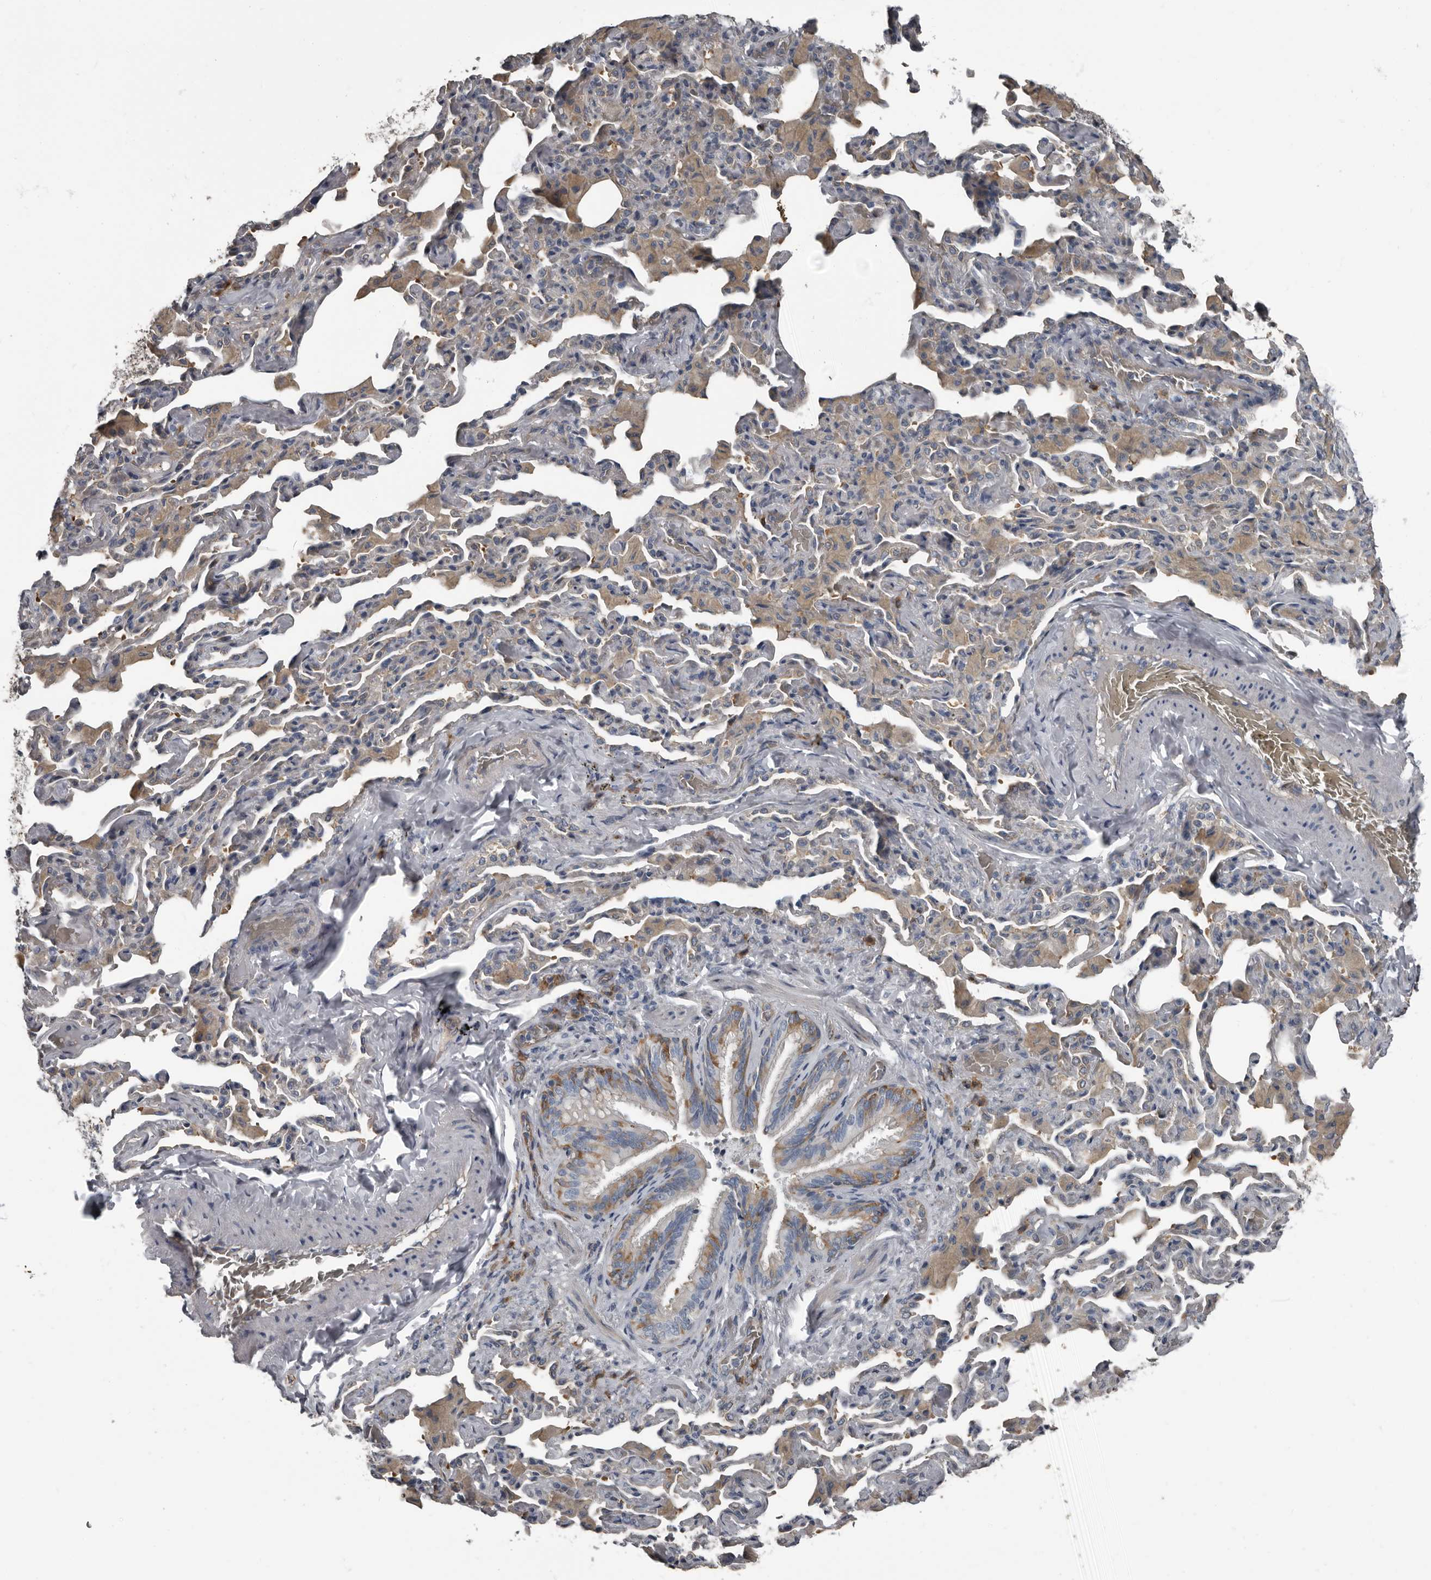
{"staining": {"intensity": "moderate", "quantity": "<25%", "location": "cytoplasmic/membranous"}, "tissue": "bronchus", "cell_type": "Respiratory epithelial cells", "image_type": "normal", "snomed": [{"axis": "morphology", "description": "Normal tissue, NOS"}, {"axis": "morphology", "description": "Inflammation, NOS"}, {"axis": "topography", "description": "Lung"}], "caption": "Benign bronchus was stained to show a protein in brown. There is low levels of moderate cytoplasmic/membranous positivity in approximately <25% of respiratory epithelial cells.", "gene": "TPD52L1", "patient": {"sex": "female", "age": 46}}